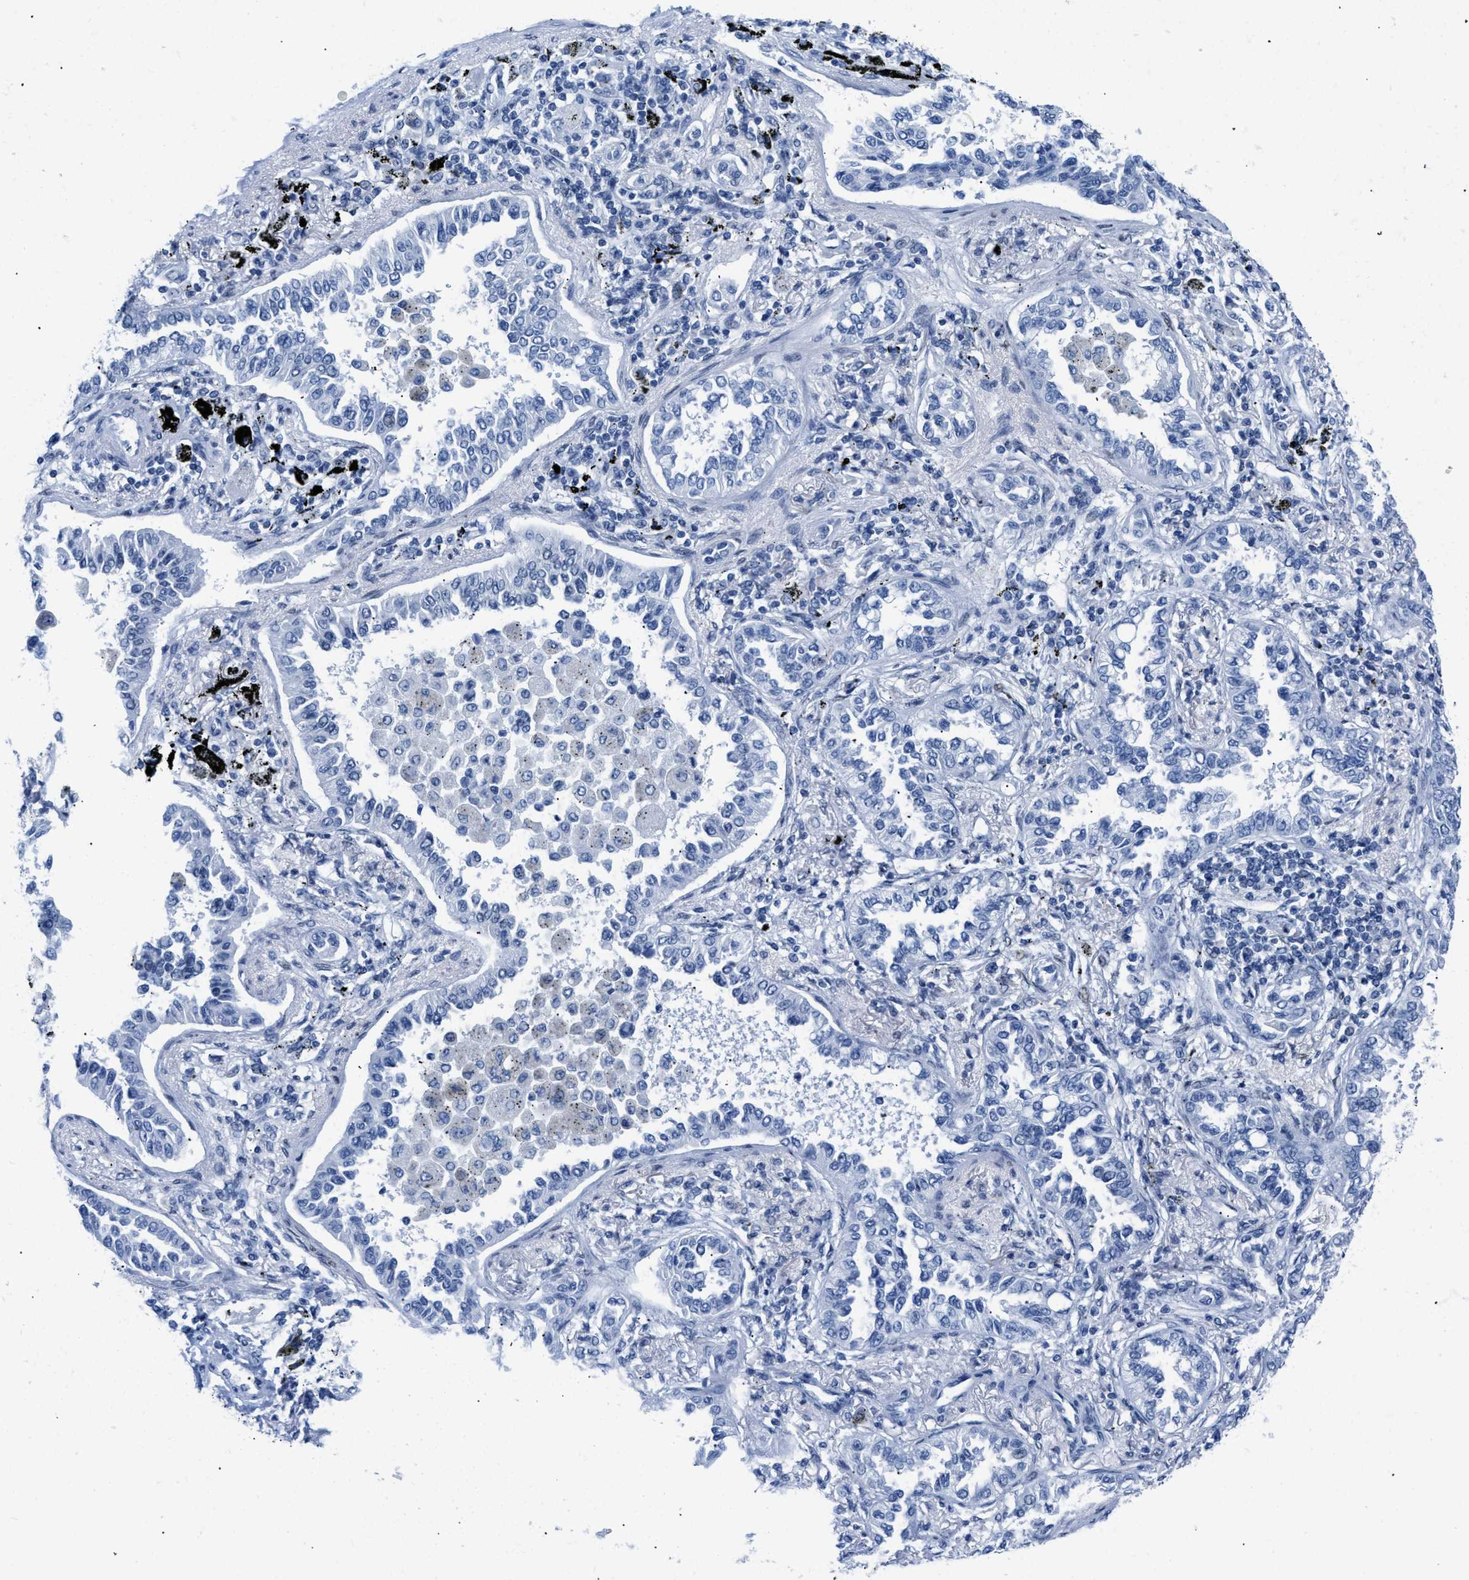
{"staining": {"intensity": "negative", "quantity": "none", "location": "none"}, "tissue": "lung cancer", "cell_type": "Tumor cells", "image_type": "cancer", "snomed": [{"axis": "morphology", "description": "Normal tissue, NOS"}, {"axis": "morphology", "description": "Adenocarcinoma, NOS"}, {"axis": "topography", "description": "Lung"}], "caption": "Protein analysis of lung adenocarcinoma displays no significant staining in tumor cells.", "gene": "CTBP1", "patient": {"sex": "male", "age": 59}}